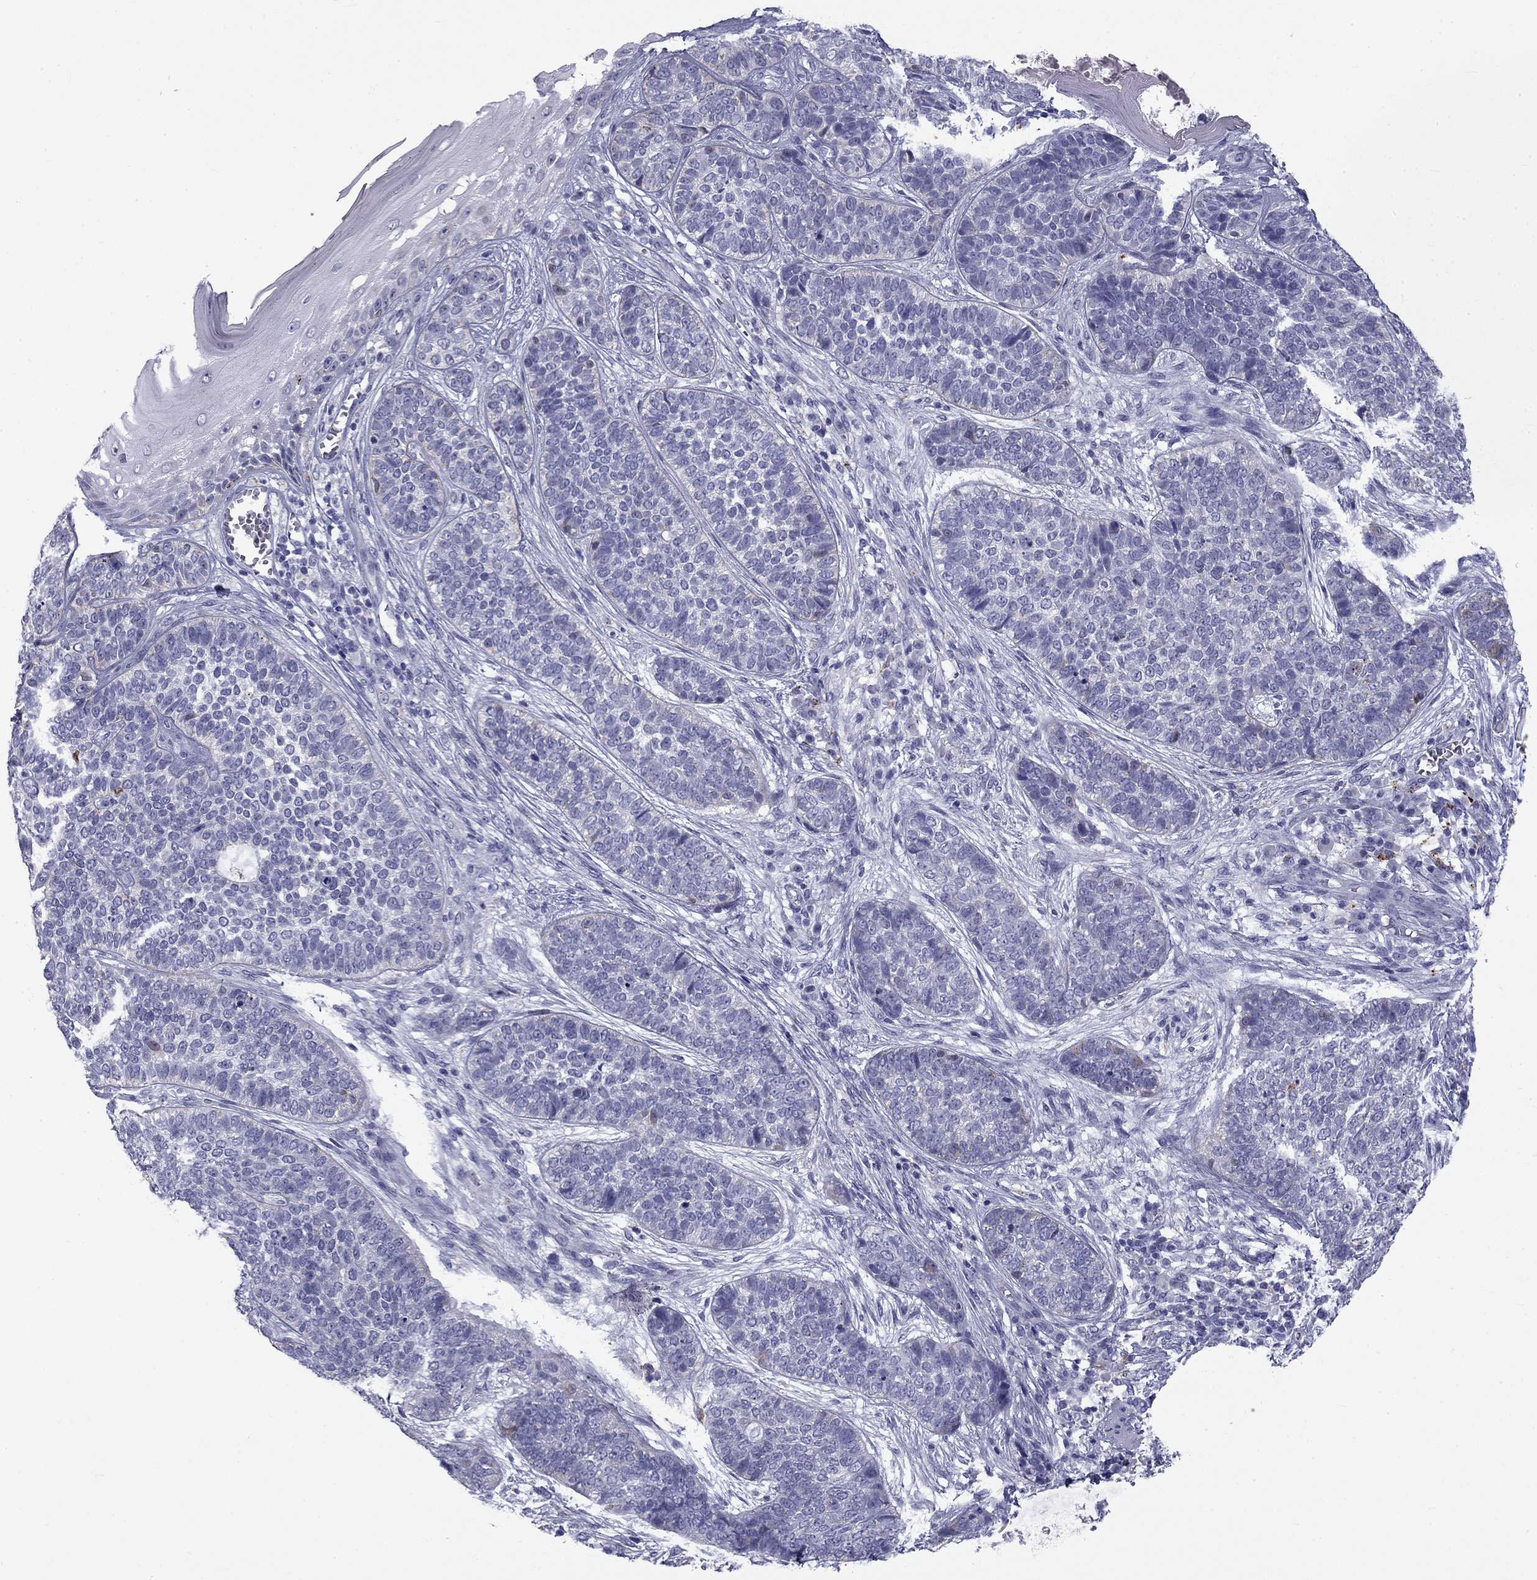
{"staining": {"intensity": "negative", "quantity": "none", "location": "none"}, "tissue": "skin cancer", "cell_type": "Tumor cells", "image_type": "cancer", "snomed": [{"axis": "morphology", "description": "Basal cell carcinoma"}, {"axis": "topography", "description": "Skin"}], "caption": "IHC of basal cell carcinoma (skin) exhibits no positivity in tumor cells. (Brightfield microscopy of DAB IHC at high magnification).", "gene": "CLPSL2", "patient": {"sex": "female", "age": 69}}